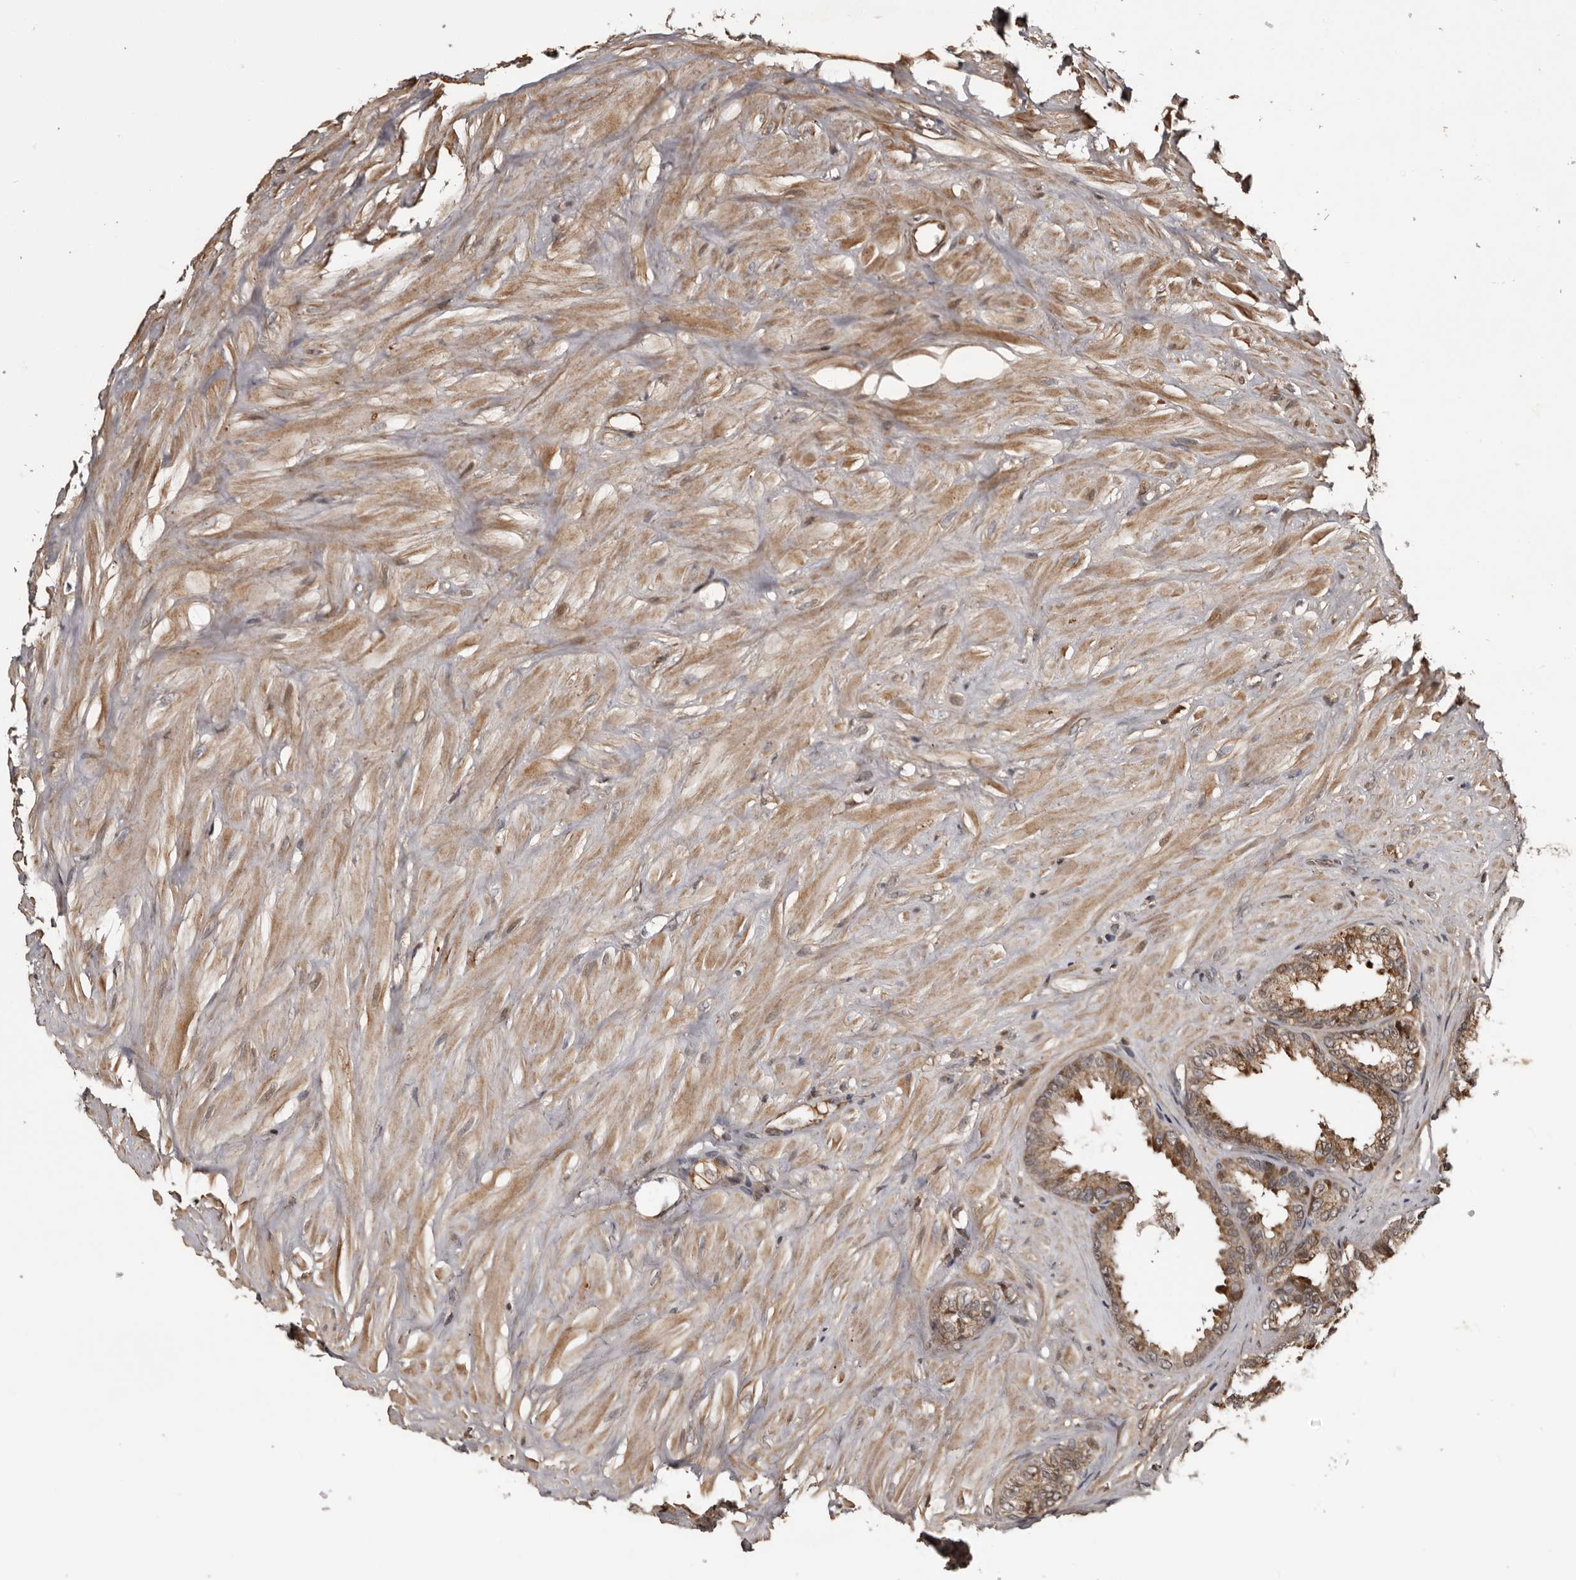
{"staining": {"intensity": "moderate", "quantity": ">75%", "location": "cytoplasmic/membranous"}, "tissue": "seminal vesicle", "cell_type": "Glandular cells", "image_type": "normal", "snomed": [{"axis": "morphology", "description": "Normal tissue, NOS"}, {"axis": "topography", "description": "Seminal veicle"}], "caption": "Immunohistochemistry (IHC) of unremarkable human seminal vesicle exhibits medium levels of moderate cytoplasmic/membranous expression in about >75% of glandular cells. (Stains: DAB (3,3'-diaminobenzidine) in brown, nuclei in blue, Microscopy: brightfield microscopy at high magnification).", "gene": "SERTAD4", "patient": {"sex": "male", "age": 64}}